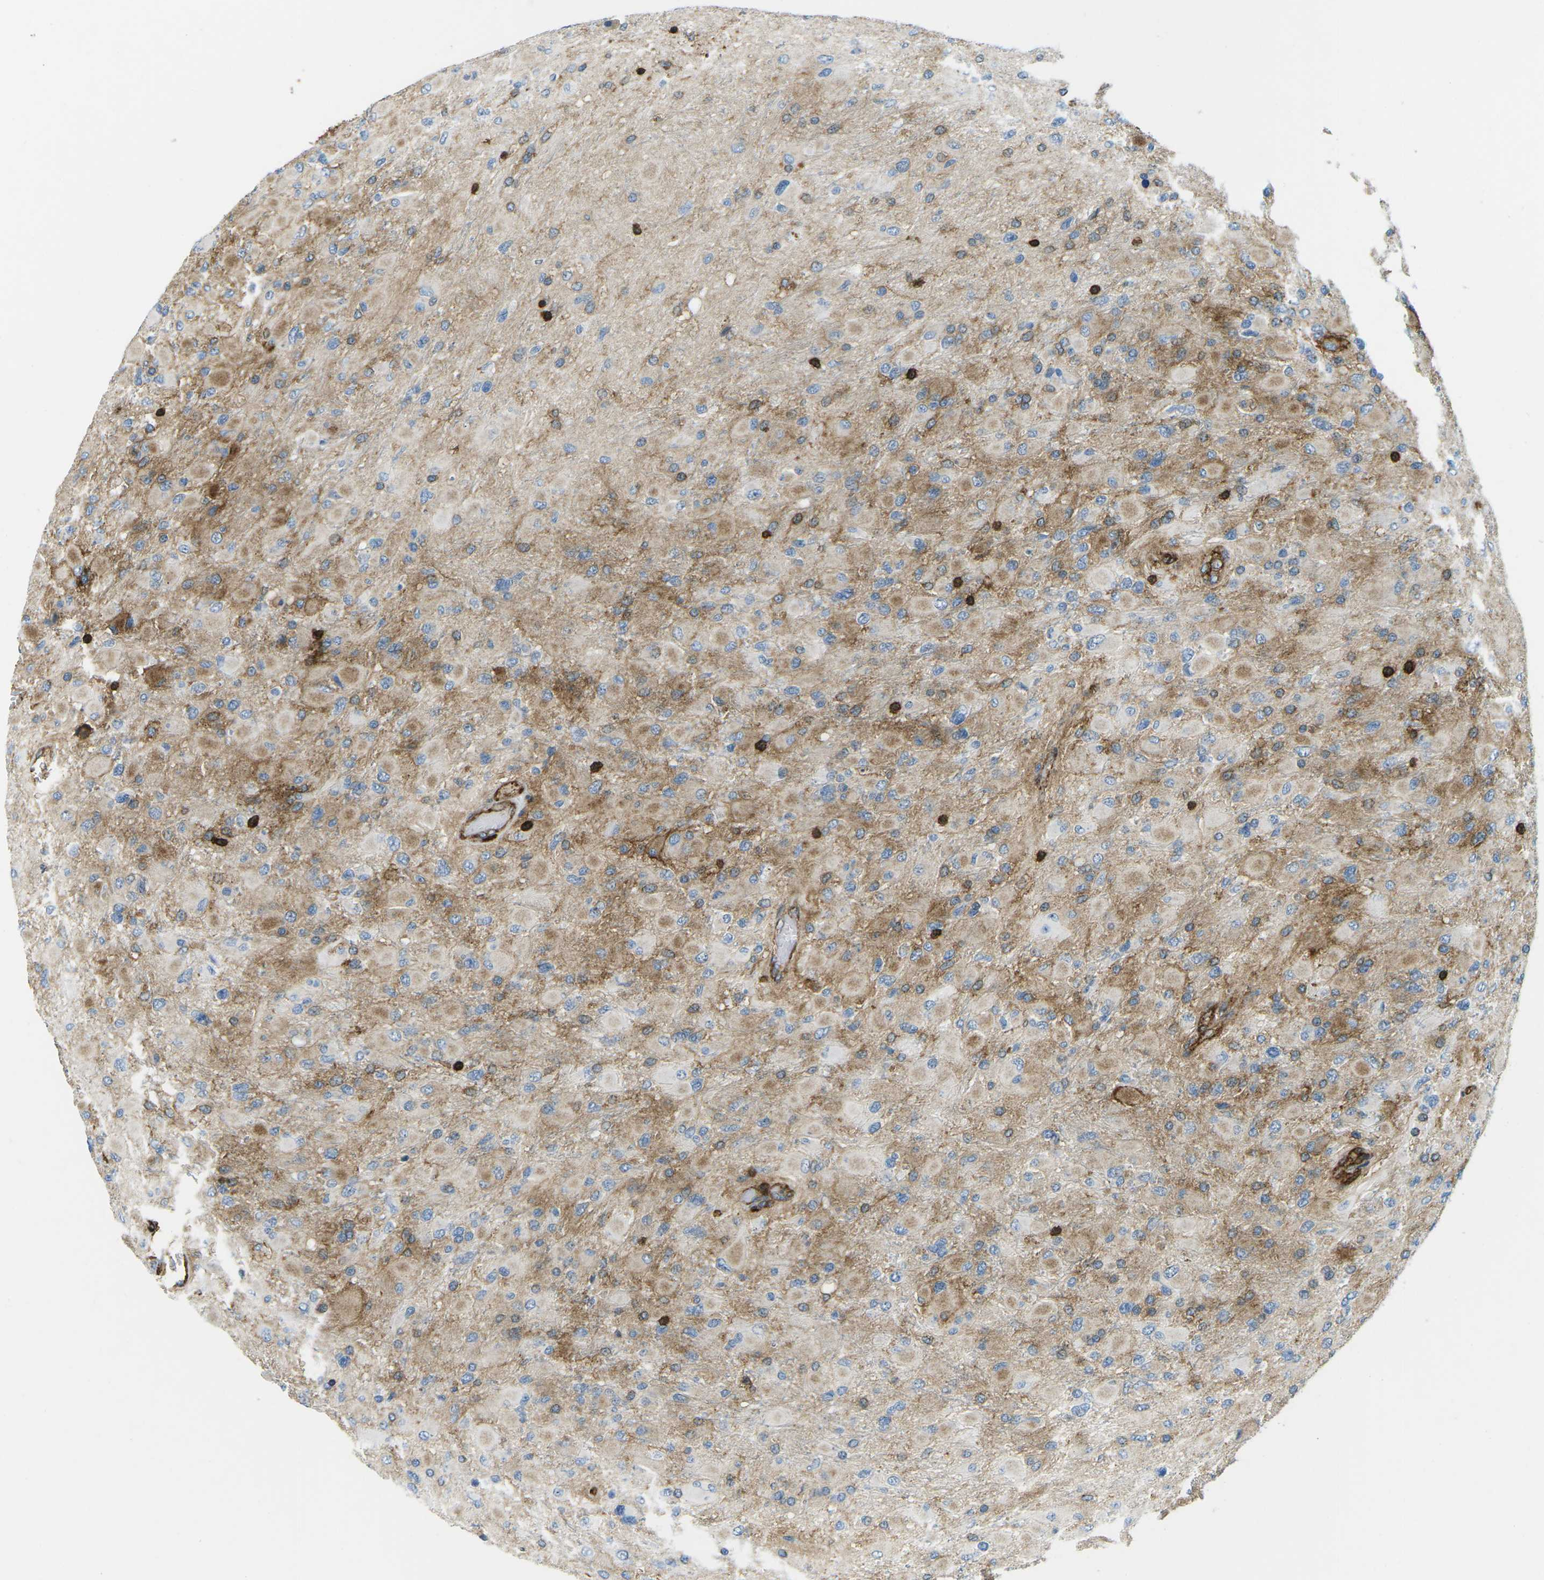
{"staining": {"intensity": "moderate", "quantity": "25%-75%", "location": "cytoplasmic/membranous"}, "tissue": "glioma", "cell_type": "Tumor cells", "image_type": "cancer", "snomed": [{"axis": "morphology", "description": "Glioma, malignant, High grade"}, {"axis": "topography", "description": "Cerebral cortex"}], "caption": "Glioma tissue demonstrates moderate cytoplasmic/membranous expression in about 25%-75% of tumor cells", "gene": "HLA-B", "patient": {"sex": "female", "age": 36}}